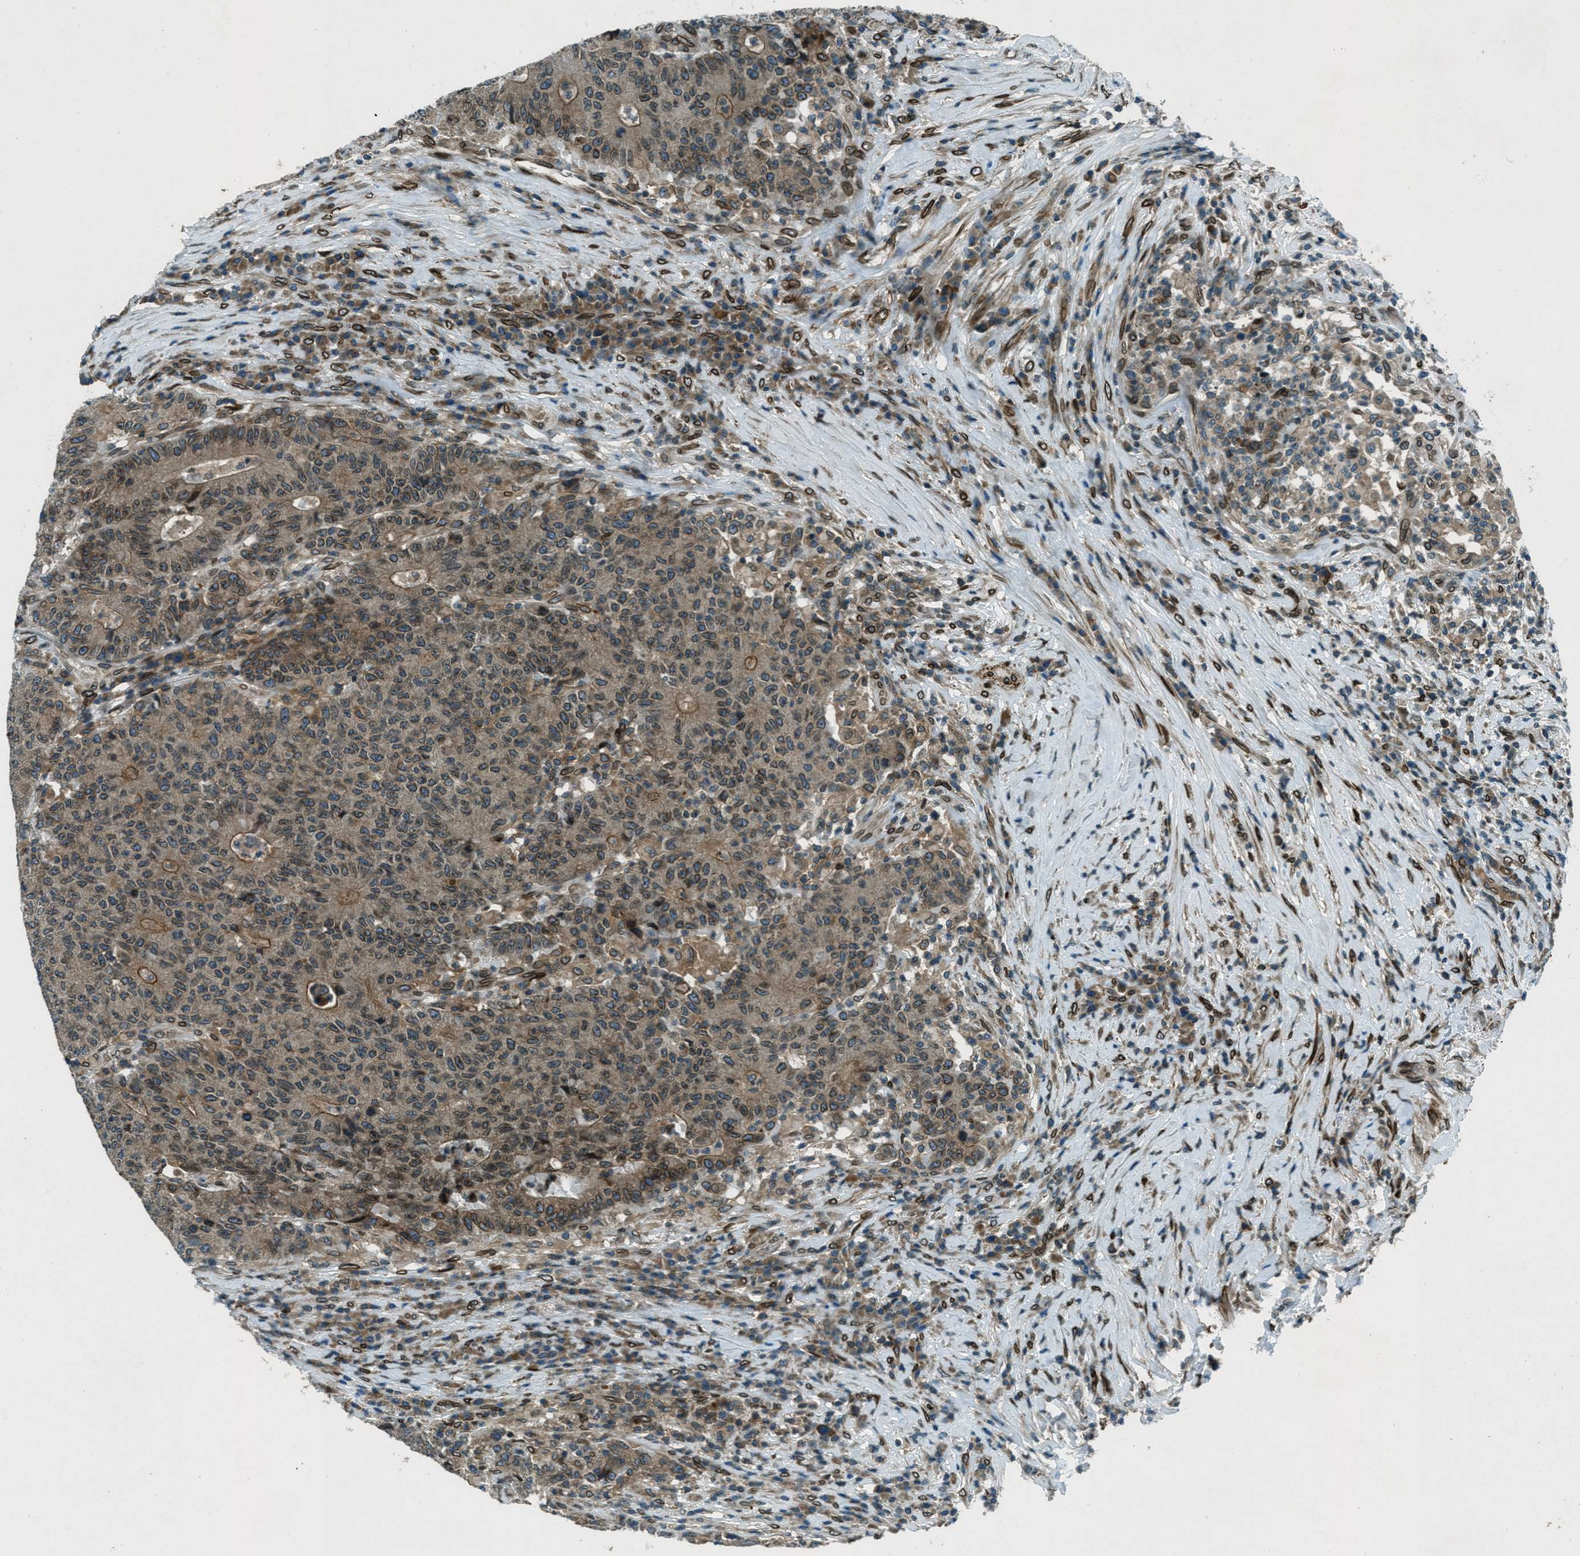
{"staining": {"intensity": "moderate", "quantity": ">75%", "location": "cytoplasmic/membranous,nuclear"}, "tissue": "colorectal cancer", "cell_type": "Tumor cells", "image_type": "cancer", "snomed": [{"axis": "morphology", "description": "Normal tissue, NOS"}, {"axis": "morphology", "description": "Adenocarcinoma, NOS"}, {"axis": "topography", "description": "Colon"}], "caption": "Tumor cells demonstrate medium levels of moderate cytoplasmic/membranous and nuclear expression in approximately >75% of cells in human colorectal adenocarcinoma.", "gene": "LEMD2", "patient": {"sex": "female", "age": 75}}